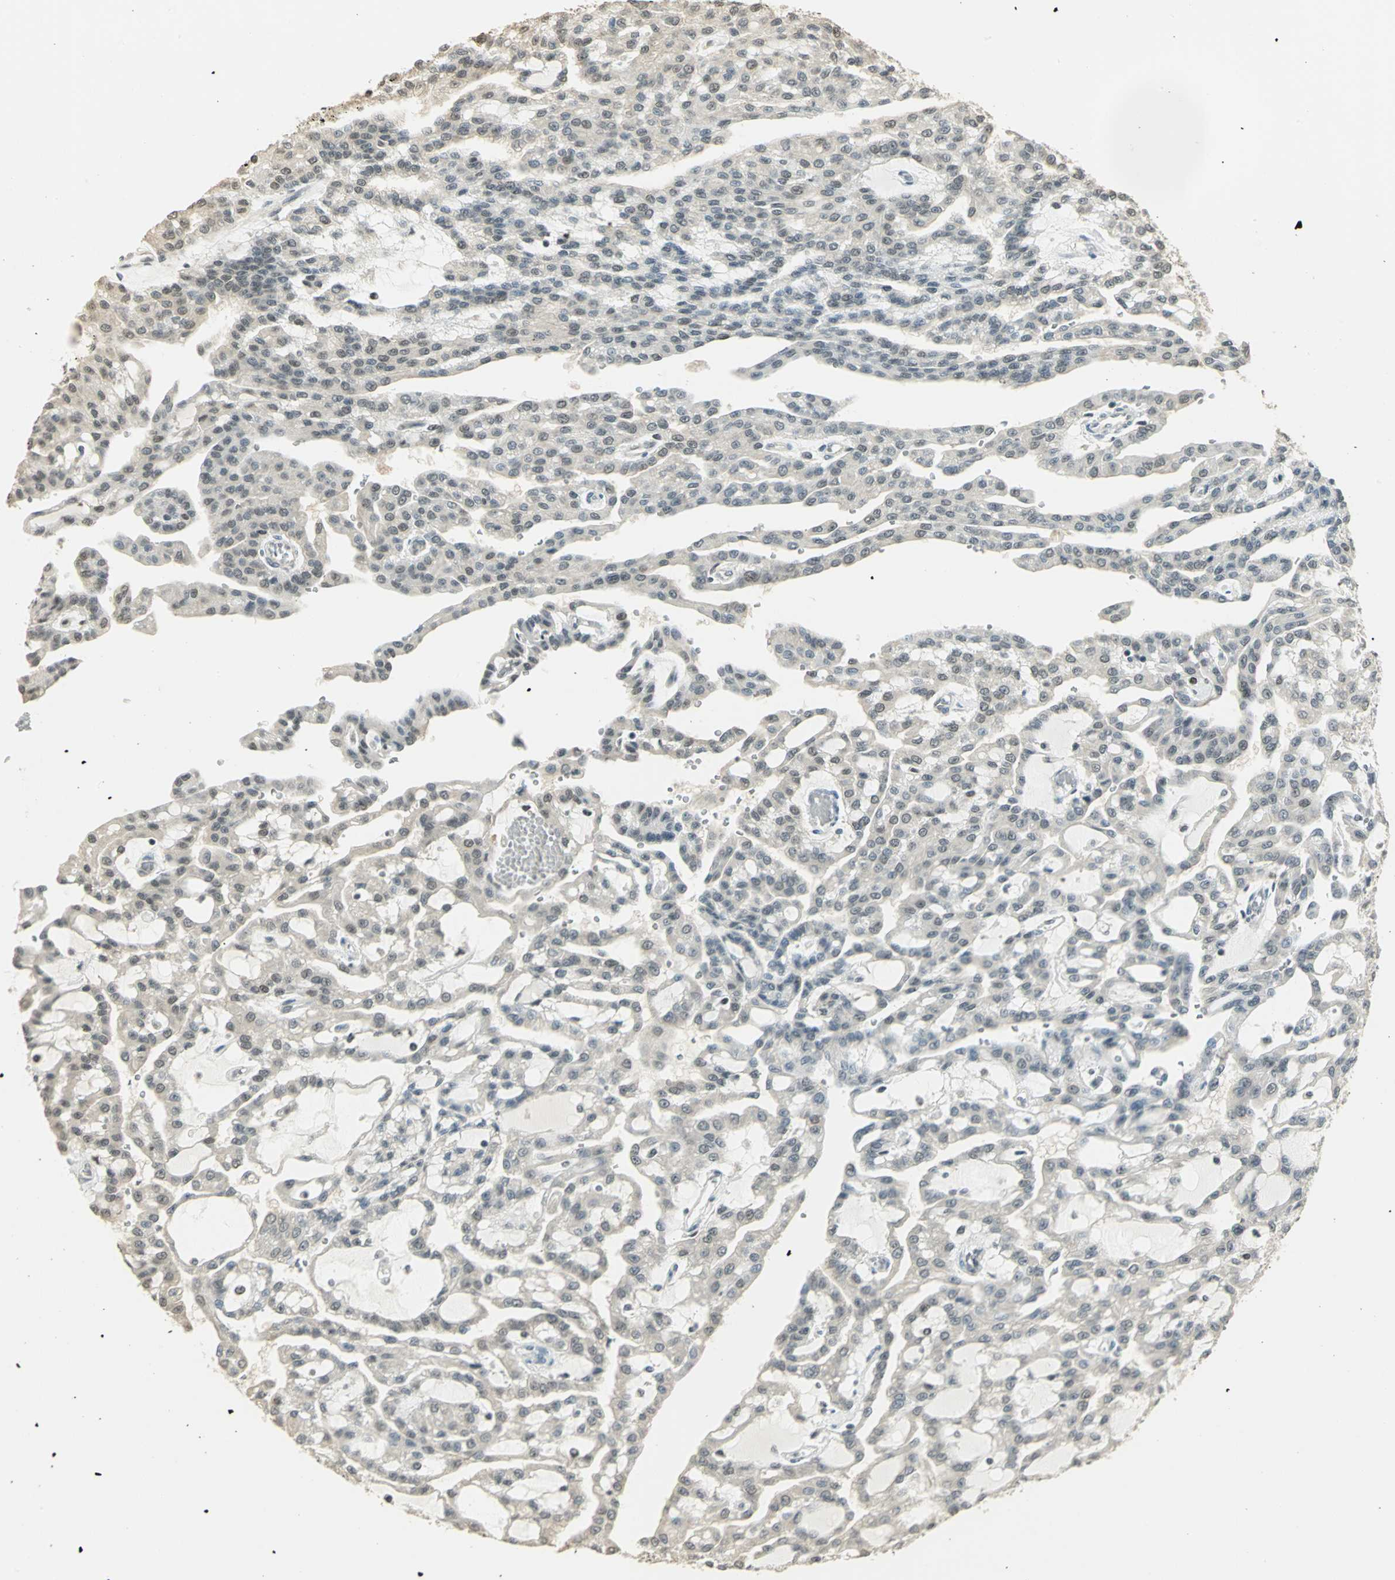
{"staining": {"intensity": "negative", "quantity": "none", "location": "none"}, "tissue": "renal cancer", "cell_type": "Tumor cells", "image_type": "cancer", "snomed": [{"axis": "morphology", "description": "Adenocarcinoma, NOS"}, {"axis": "topography", "description": "Kidney"}], "caption": "Image shows no significant protein positivity in tumor cells of adenocarcinoma (renal). (DAB (3,3'-diaminobenzidine) immunohistochemistry with hematoxylin counter stain).", "gene": "ELF1", "patient": {"sex": "male", "age": 63}}